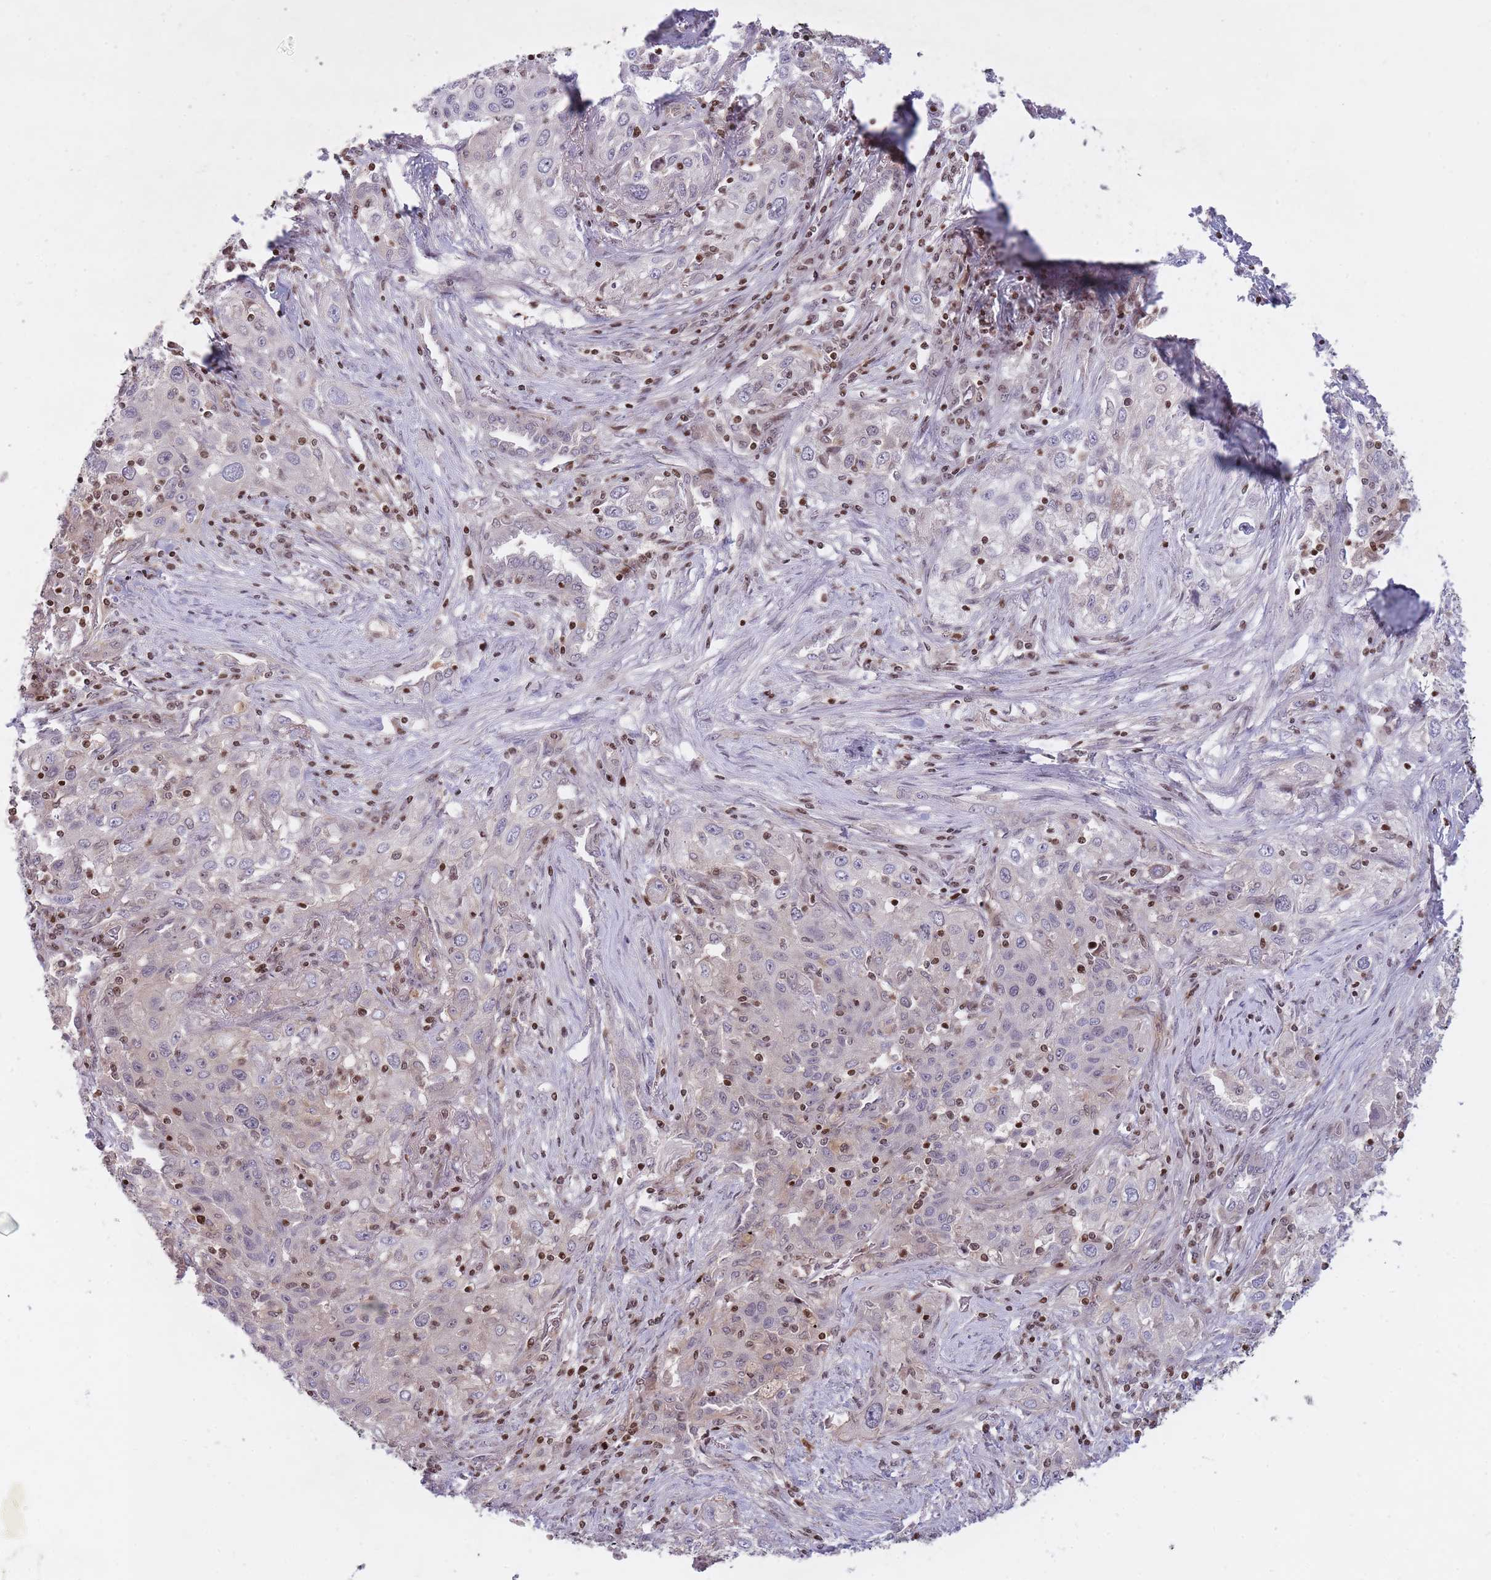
{"staining": {"intensity": "negative", "quantity": "none", "location": "none"}, "tissue": "lung cancer", "cell_type": "Tumor cells", "image_type": "cancer", "snomed": [{"axis": "morphology", "description": "Squamous cell carcinoma, NOS"}, {"axis": "topography", "description": "Lung"}], "caption": "Tumor cells show no significant positivity in lung squamous cell carcinoma.", "gene": "SLC35F5", "patient": {"sex": "female", "age": 69}}